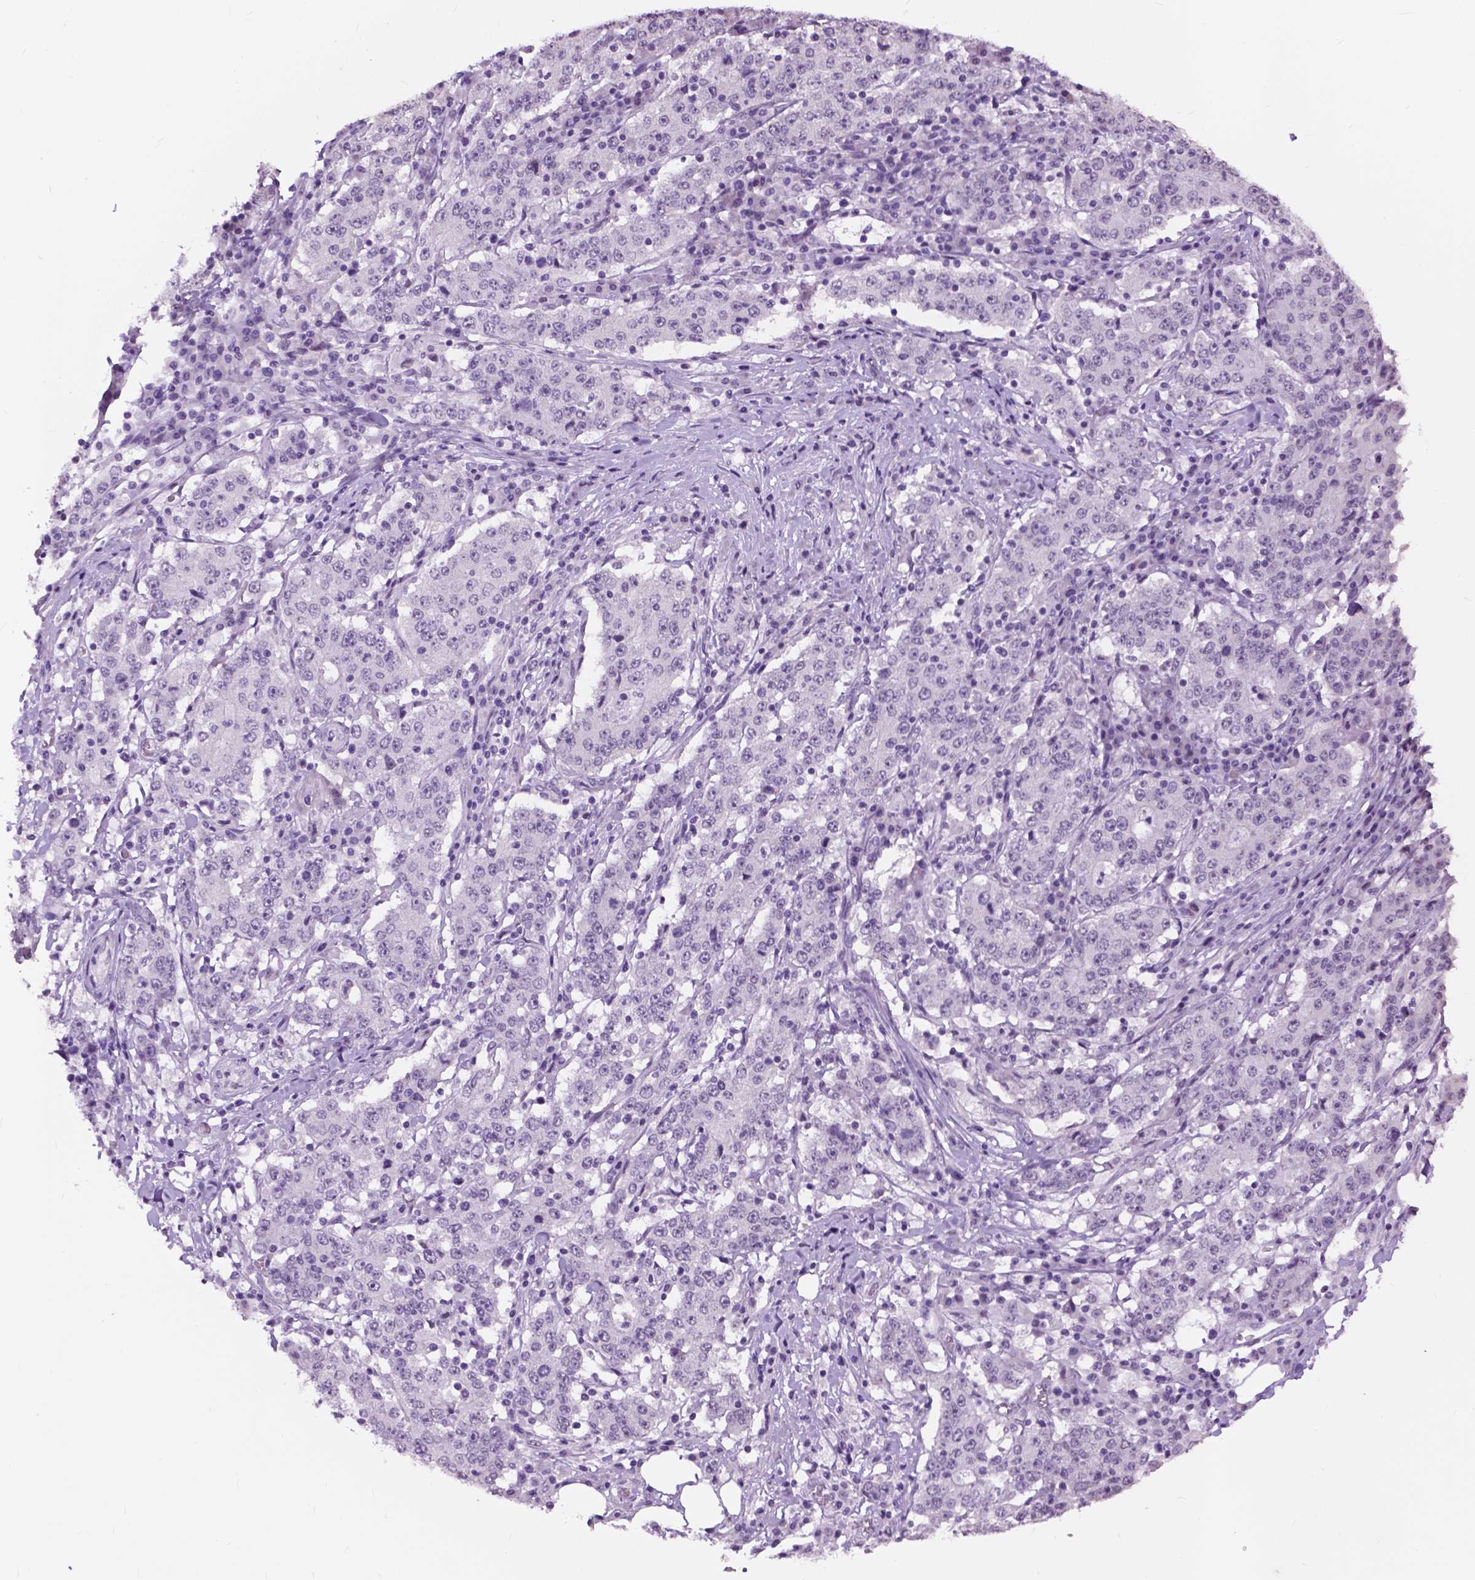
{"staining": {"intensity": "negative", "quantity": "none", "location": "none"}, "tissue": "stomach cancer", "cell_type": "Tumor cells", "image_type": "cancer", "snomed": [{"axis": "morphology", "description": "Adenocarcinoma, NOS"}, {"axis": "topography", "description": "Stomach"}], "caption": "Tumor cells show no significant positivity in adenocarcinoma (stomach).", "gene": "GPR37L1", "patient": {"sex": "male", "age": 59}}